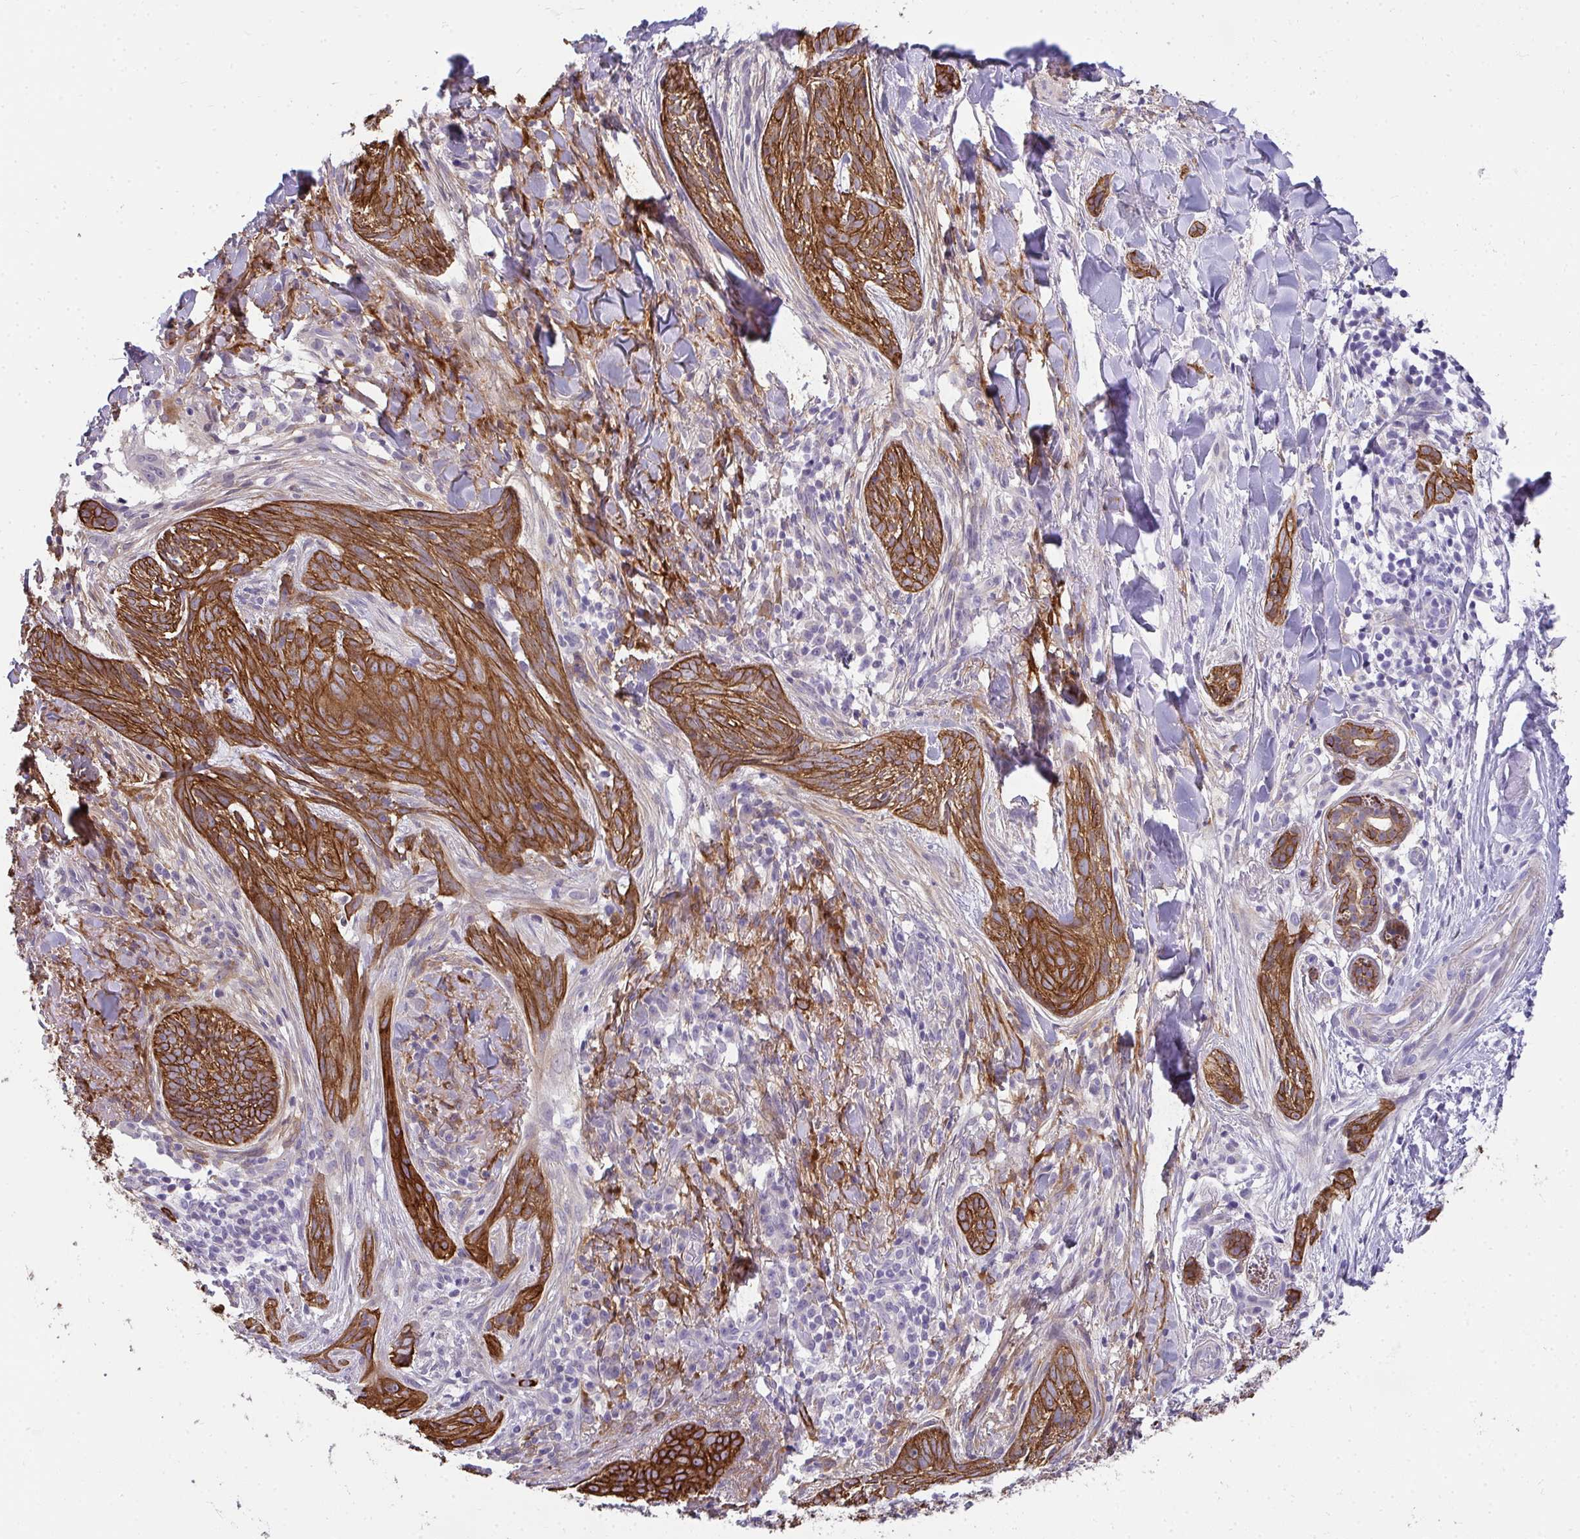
{"staining": {"intensity": "strong", "quantity": ">75%", "location": "cytoplasmic/membranous"}, "tissue": "skin cancer", "cell_type": "Tumor cells", "image_type": "cancer", "snomed": [{"axis": "morphology", "description": "Basal cell carcinoma"}, {"axis": "topography", "description": "Skin"}], "caption": "Basal cell carcinoma (skin) stained with a protein marker displays strong staining in tumor cells.", "gene": "AK5", "patient": {"sex": "female", "age": 93}}